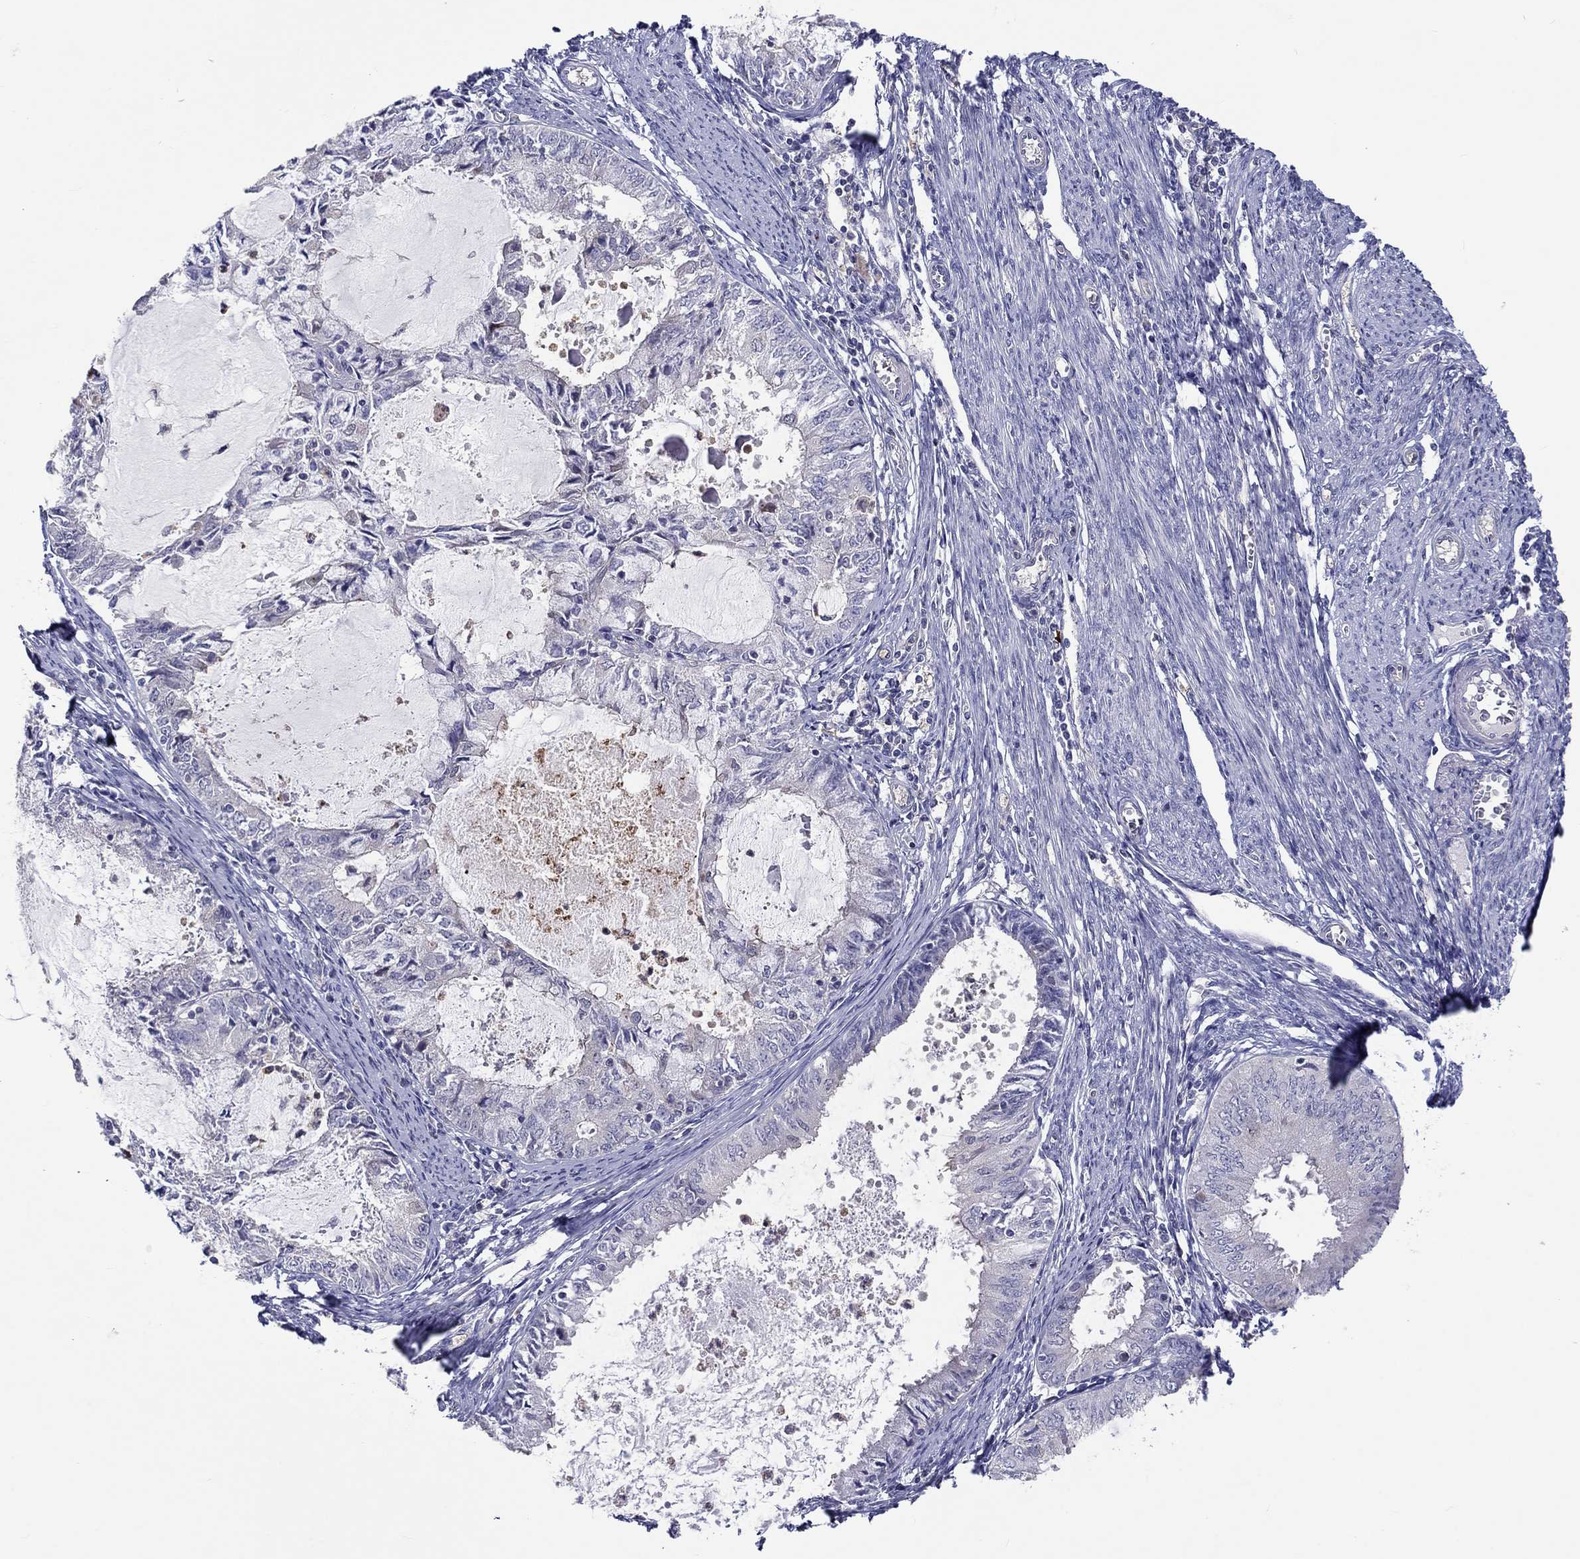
{"staining": {"intensity": "negative", "quantity": "none", "location": "none"}, "tissue": "endometrial cancer", "cell_type": "Tumor cells", "image_type": "cancer", "snomed": [{"axis": "morphology", "description": "Adenocarcinoma, NOS"}, {"axis": "topography", "description": "Endometrium"}], "caption": "Immunohistochemistry (IHC) of human endometrial cancer exhibits no positivity in tumor cells.", "gene": "ABCG4", "patient": {"sex": "female", "age": 57}}